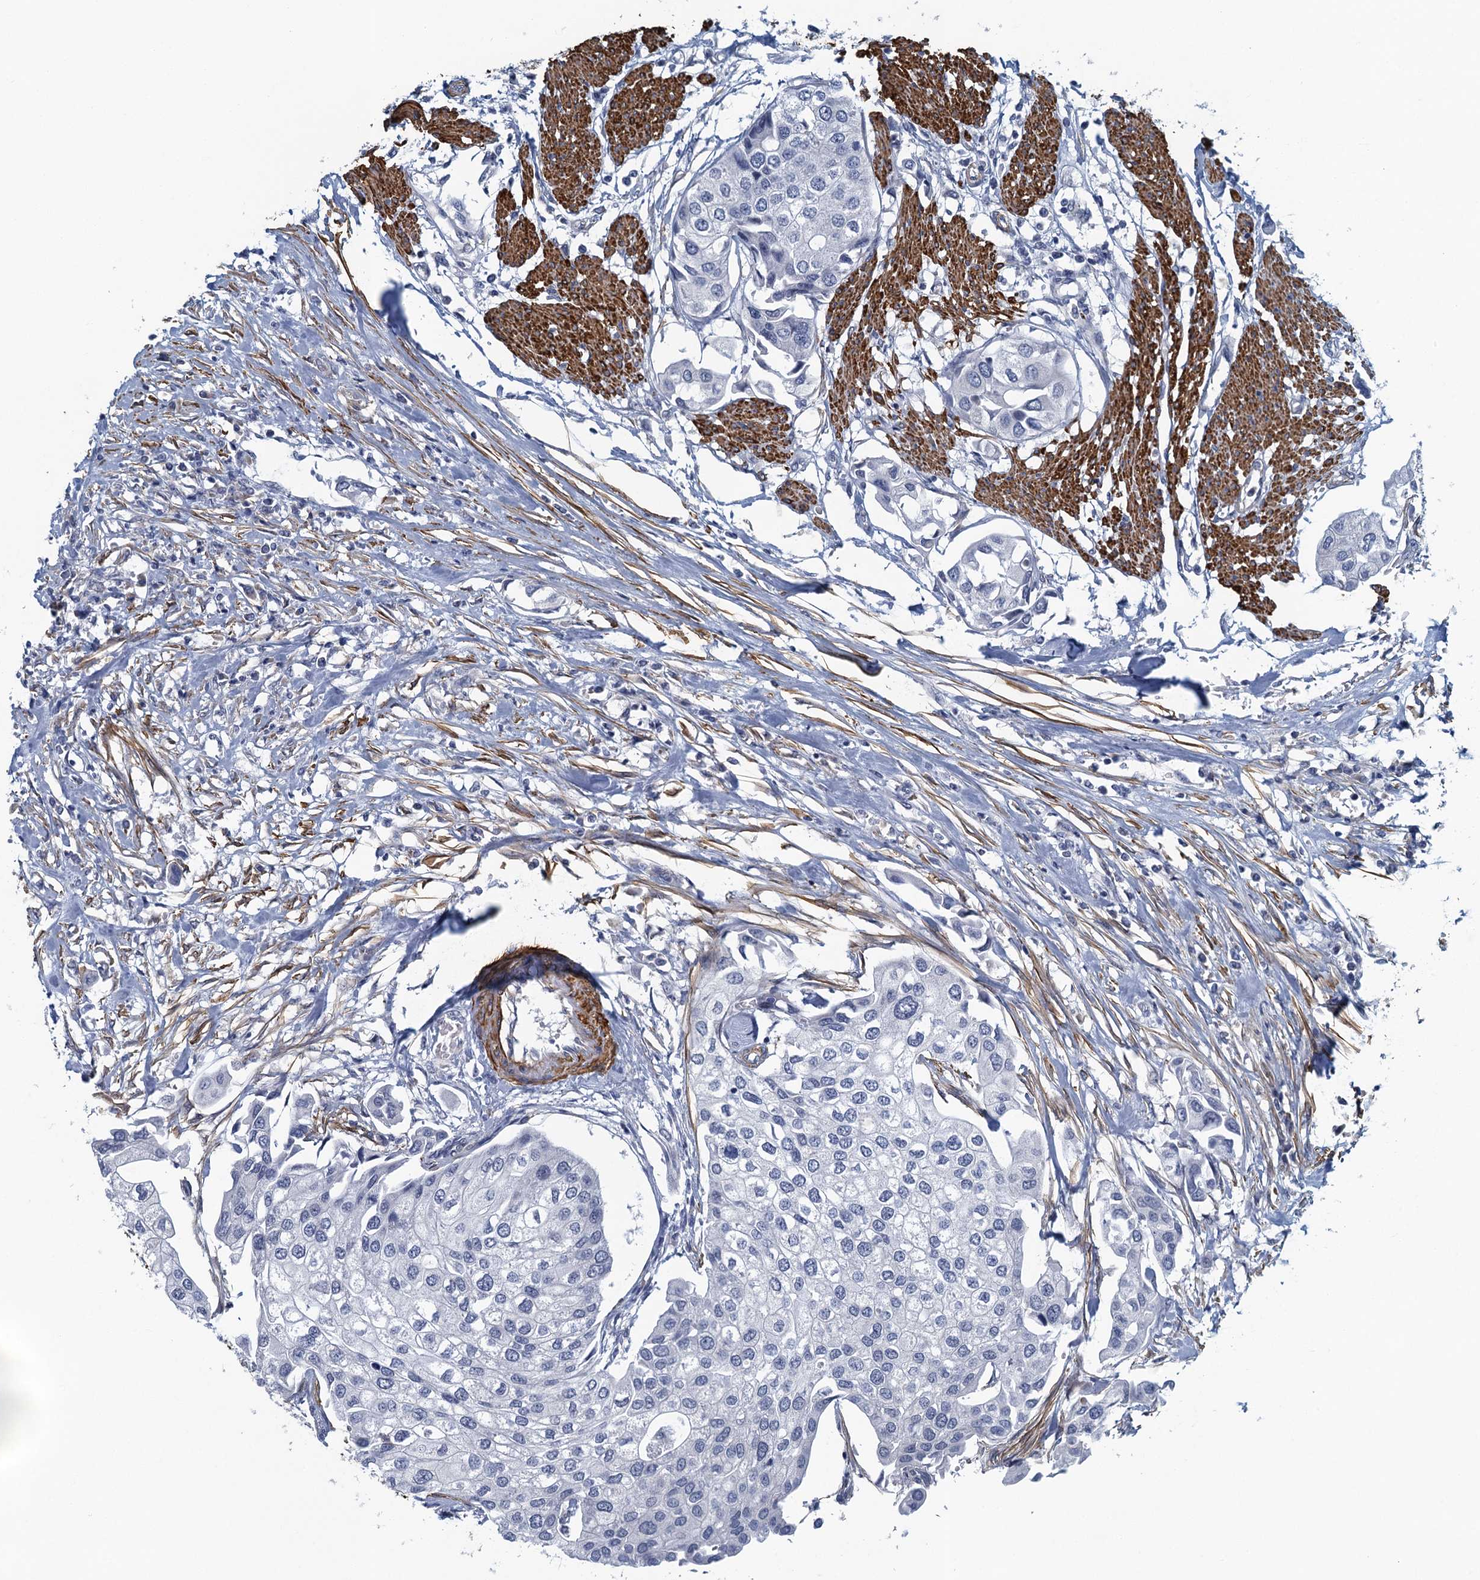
{"staining": {"intensity": "negative", "quantity": "none", "location": "none"}, "tissue": "urothelial cancer", "cell_type": "Tumor cells", "image_type": "cancer", "snomed": [{"axis": "morphology", "description": "Urothelial carcinoma, High grade"}, {"axis": "topography", "description": "Urinary bladder"}], "caption": "This micrograph is of urothelial cancer stained with IHC to label a protein in brown with the nuclei are counter-stained blue. There is no expression in tumor cells.", "gene": "ALG2", "patient": {"sex": "male", "age": 64}}